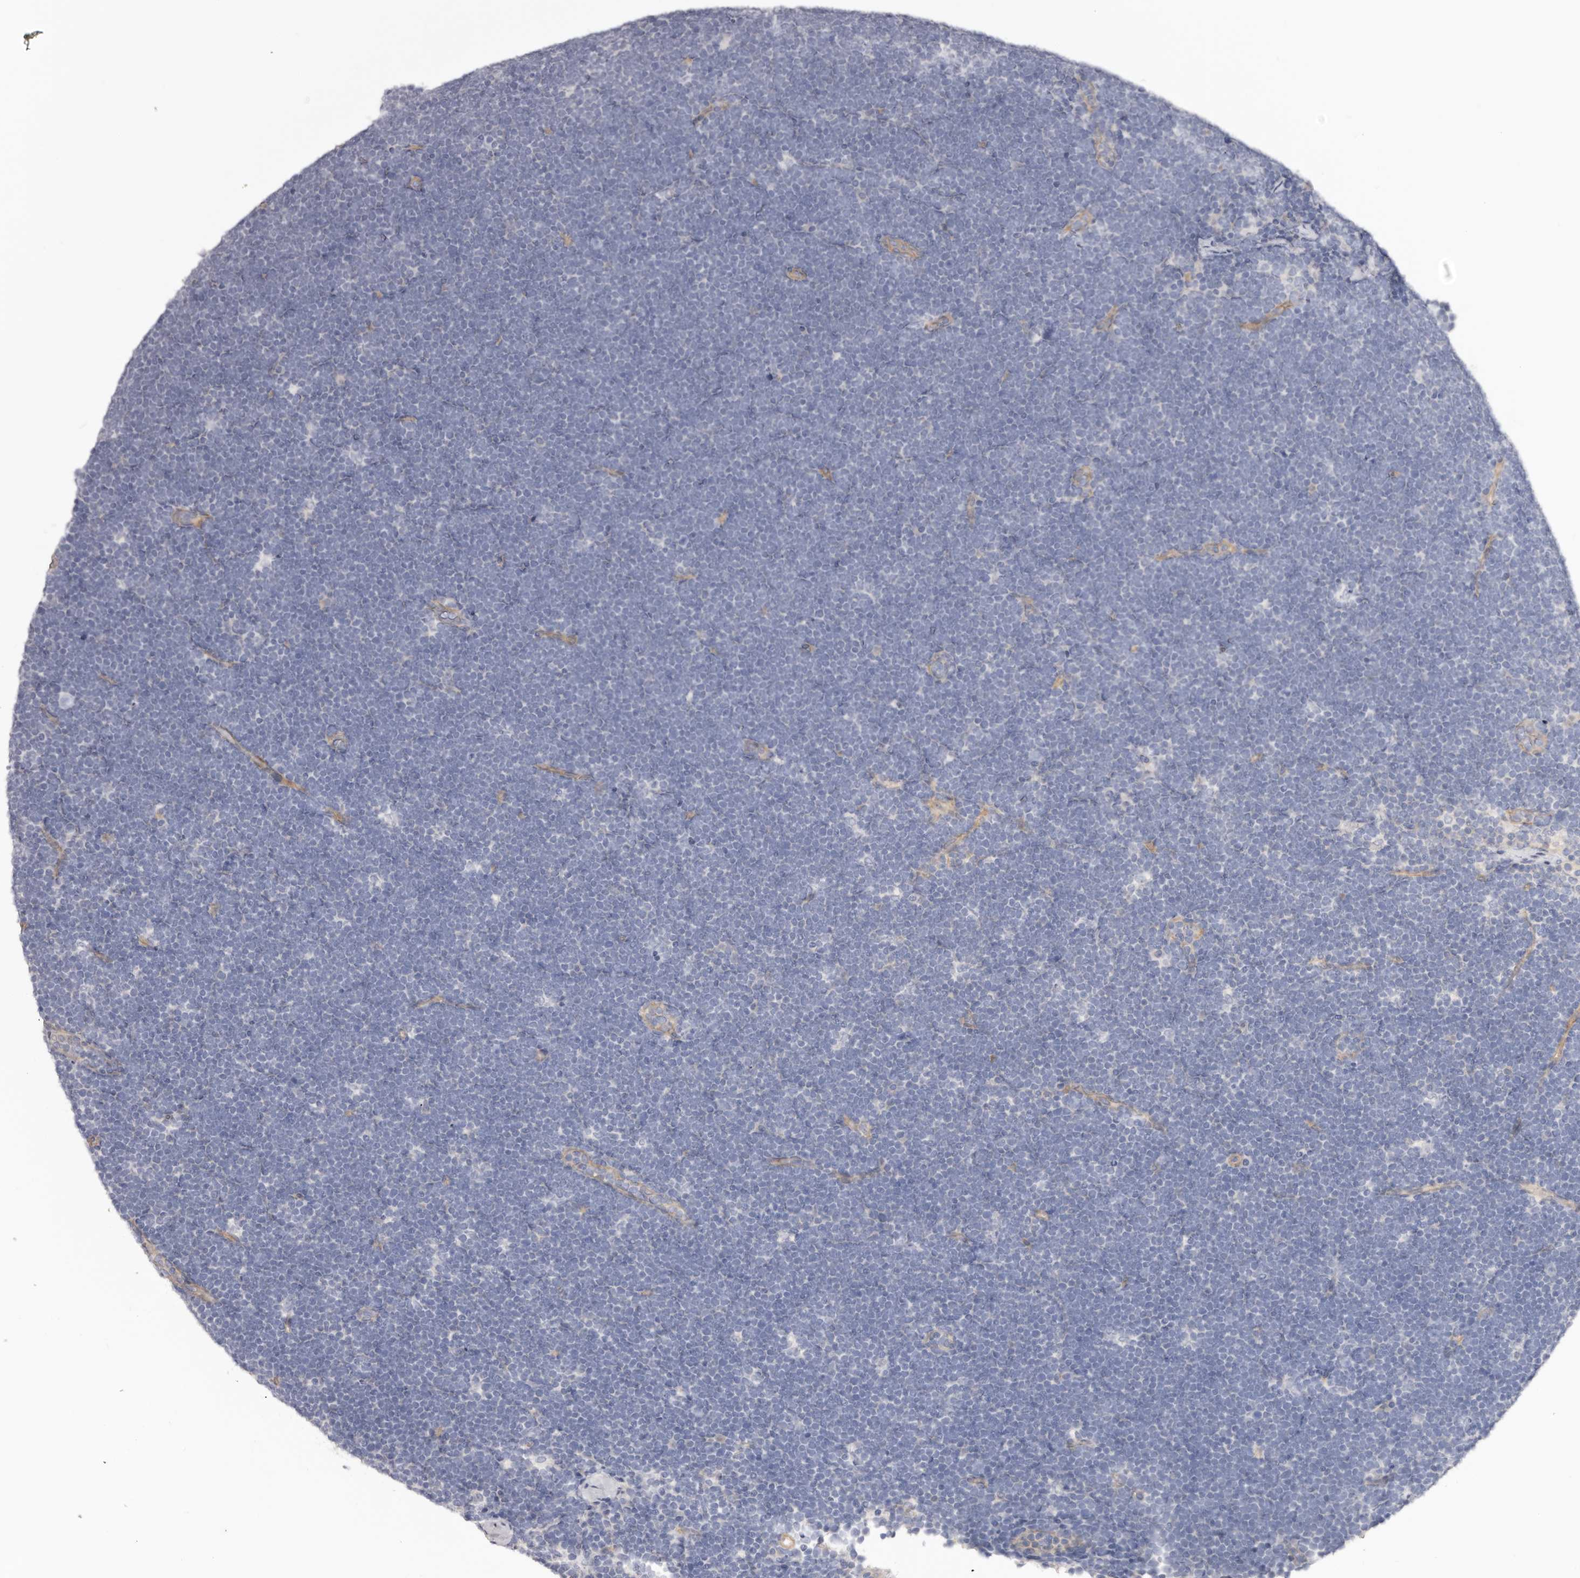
{"staining": {"intensity": "negative", "quantity": "none", "location": "none"}, "tissue": "lymphoma", "cell_type": "Tumor cells", "image_type": "cancer", "snomed": [{"axis": "morphology", "description": "Malignant lymphoma, non-Hodgkin's type, High grade"}, {"axis": "topography", "description": "Lymph node"}], "caption": "Immunohistochemistry histopathology image of neoplastic tissue: lymphoma stained with DAB (3,3'-diaminobenzidine) exhibits no significant protein expression in tumor cells. (Immunohistochemistry, brightfield microscopy, high magnification).", "gene": "DMRT2", "patient": {"sex": "male", "age": 13}}